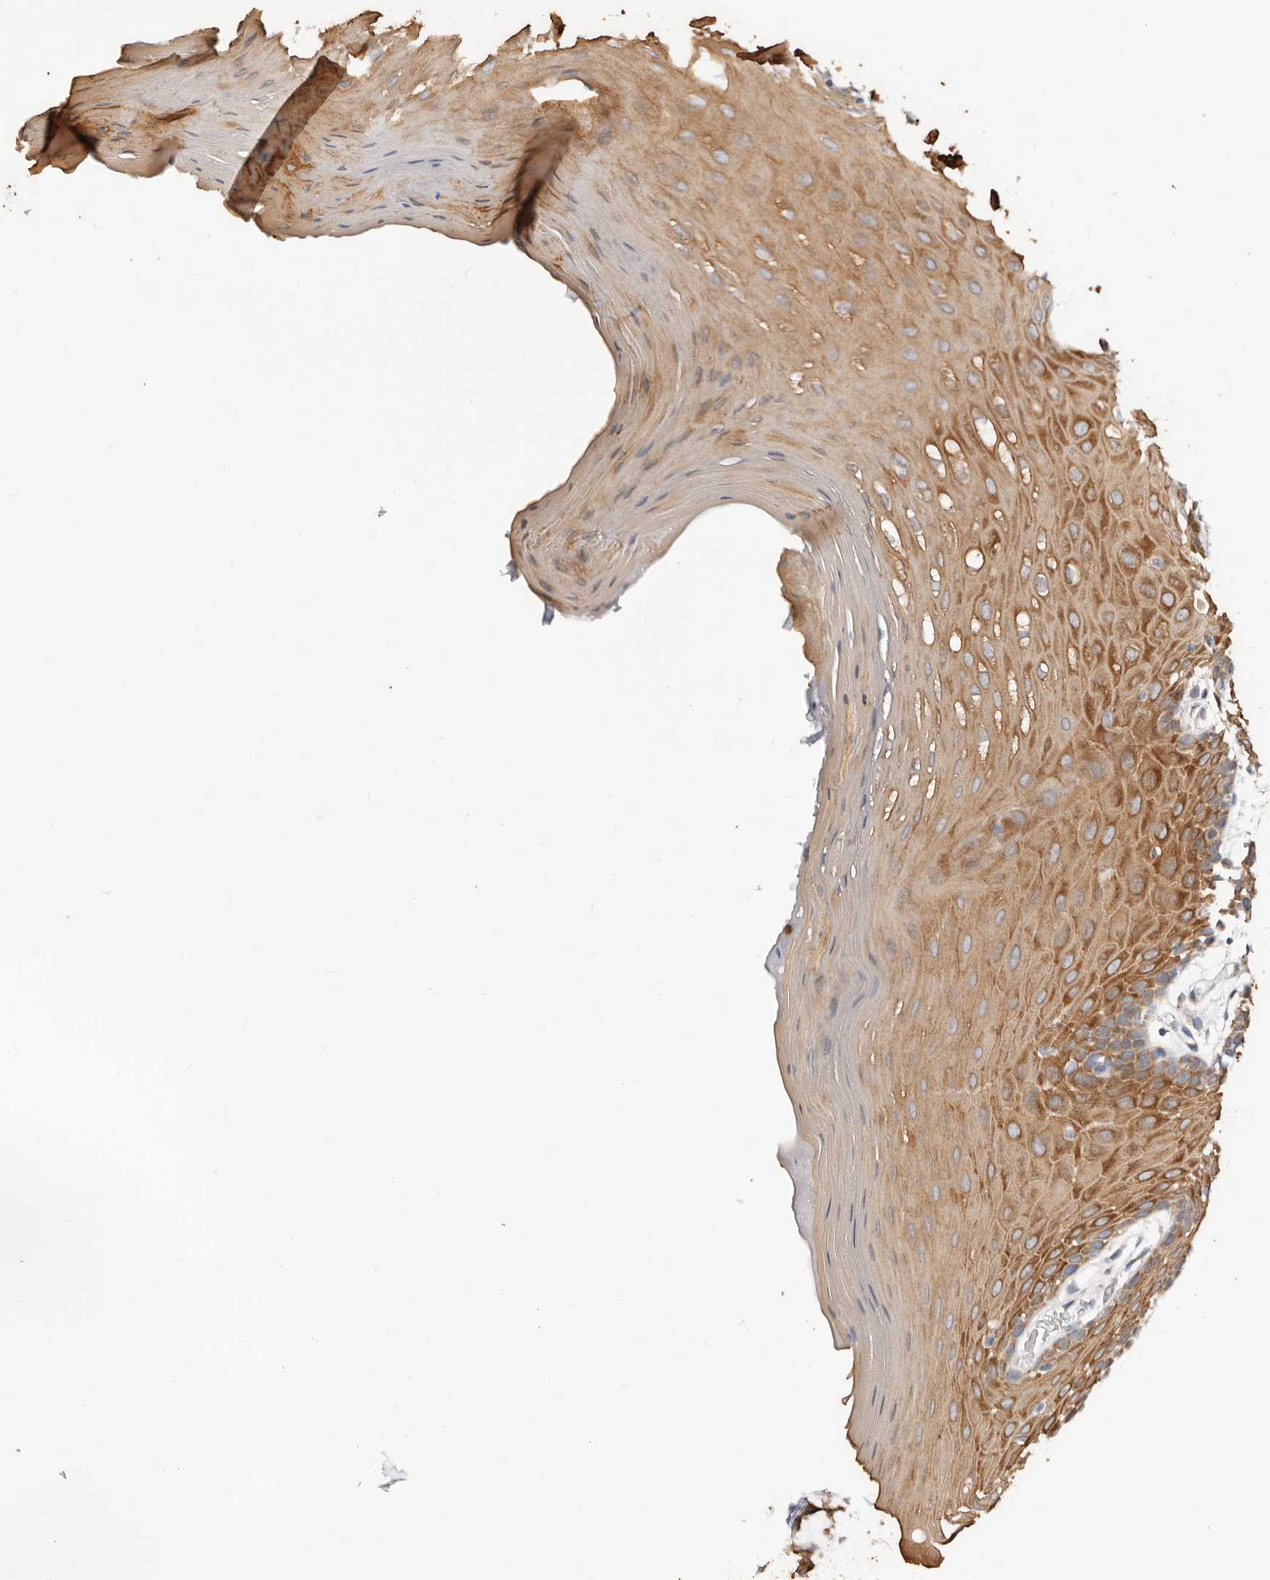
{"staining": {"intensity": "moderate", "quantity": ">75%", "location": "cytoplasmic/membranous"}, "tissue": "oral mucosa", "cell_type": "Squamous epithelial cells", "image_type": "normal", "snomed": [{"axis": "morphology", "description": "Normal tissue, NOS"}, {"axis": "morphology", "description": "Squamous cell carcinoma, NOS"}, {"axis": "topography", "description": "Skeletal muscle"}, {"axis": "topography", "description": "Oral tissue"}, {"axis": "topography", "description": "Salivary gland"}, {"axis": "topography", "description": "Head-Neck"}], "caption": "Squamous epithelial cells exhibit medium levels of moderate cytoplasmic/membranous expression in approximately >75% of cells in normal human oral mucosa.", "gene": "BCL2L15", "patient": {"sex": "male", "age": 54}}